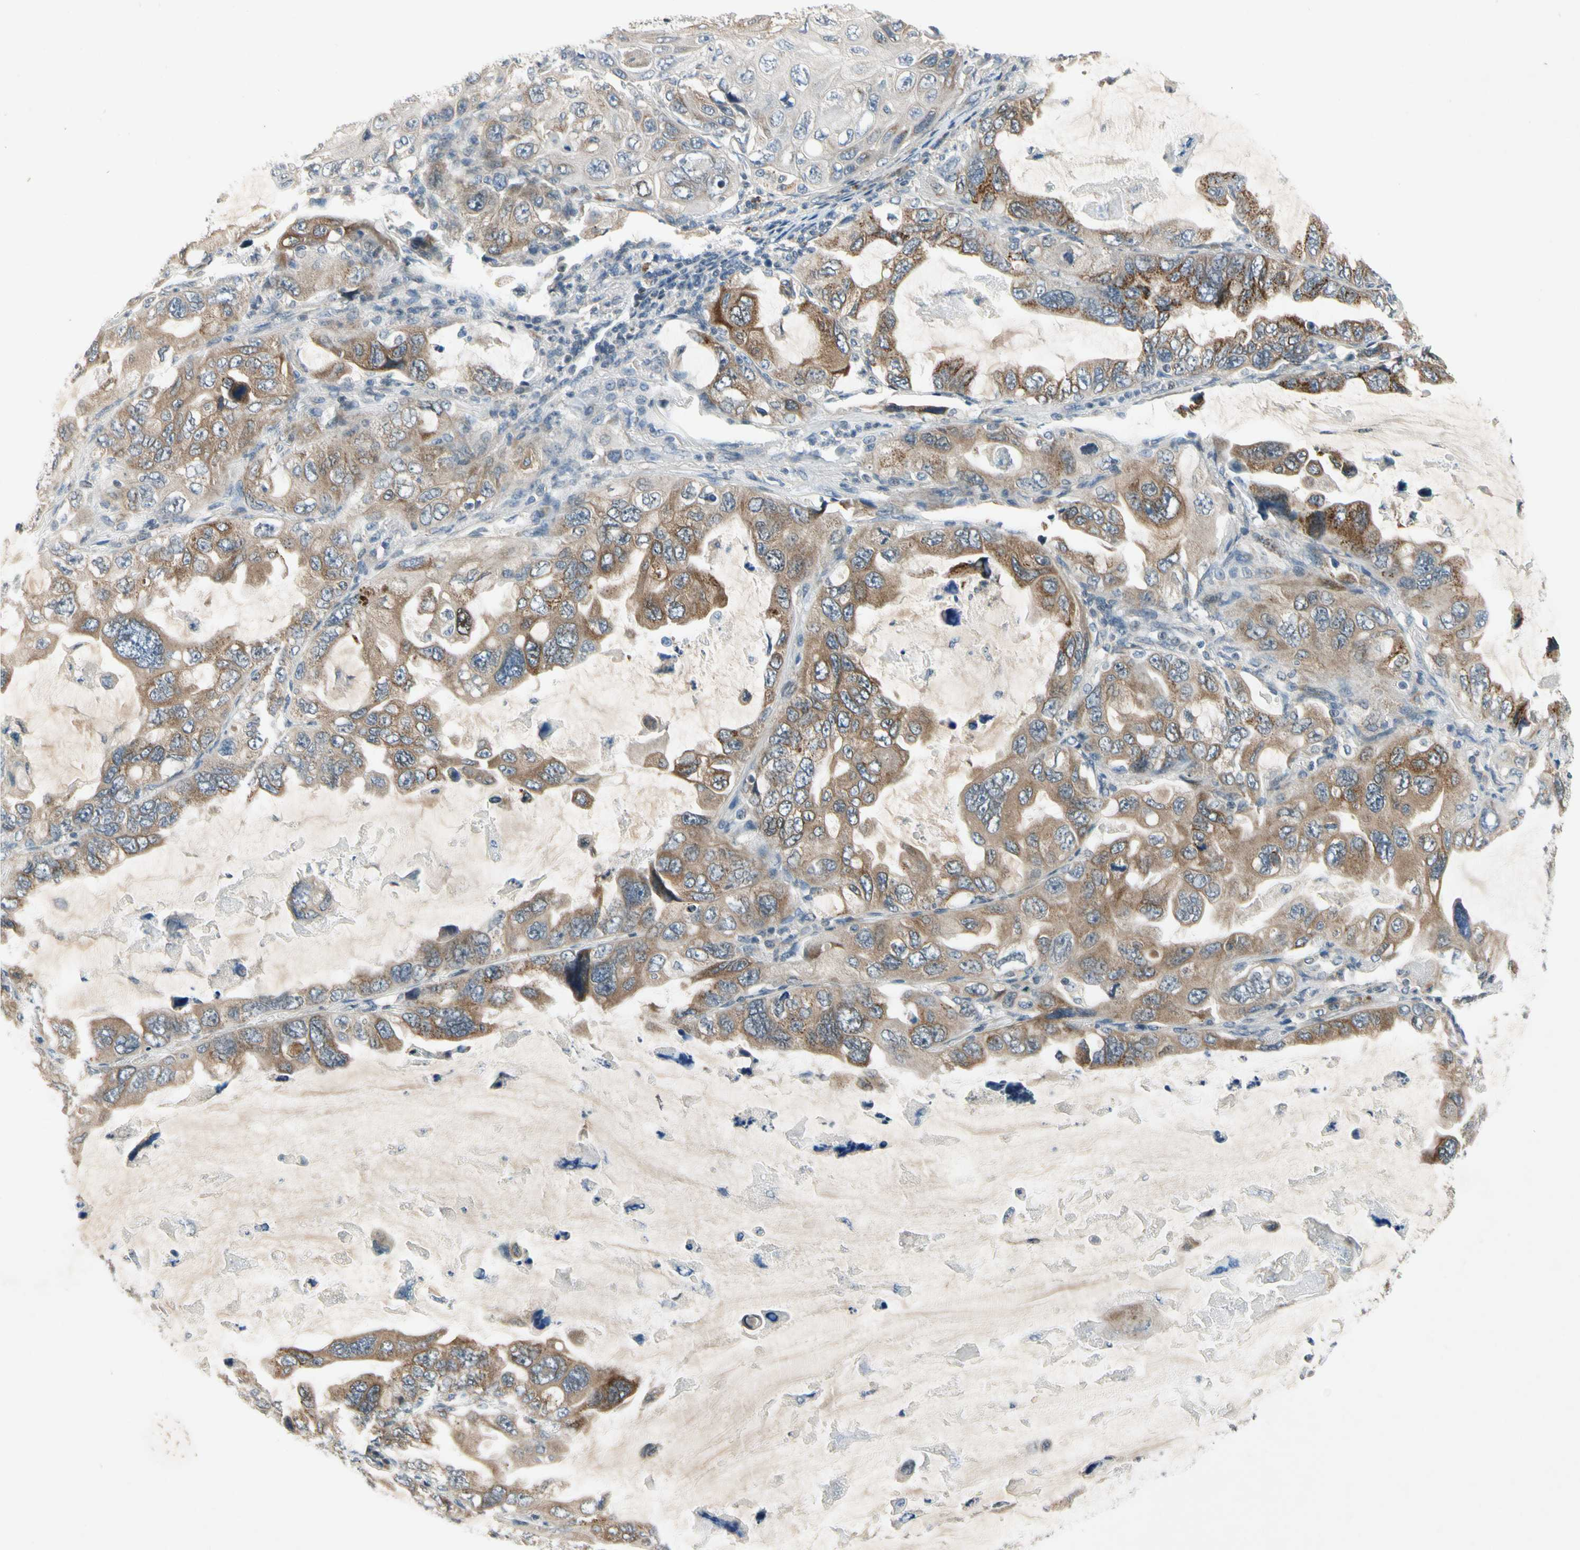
{"staining": {"intensity": "strong", "quantity": ">75%", "location": "cytoplasmic/membranous"}, "tissue": "lung cancer", "cell_type": "Tumor cells", "image_type": "cancer", "snomed": [{"axis": "morphology", "description": "Squamous cell carcinoma, NOS"}, {"axis": "topography", "description": "Lung"}], "caption": "Immunohistochemistry (DAB (3,3'-diaminobenzidine)) staining of human lung squamous cell carcinoma displays strong cytoplasmic/membranous protein positivity in approximately >75% of tumor cells.", "gene": "RPS6KB2", "patient": {"sex": "female", "age": 73}}